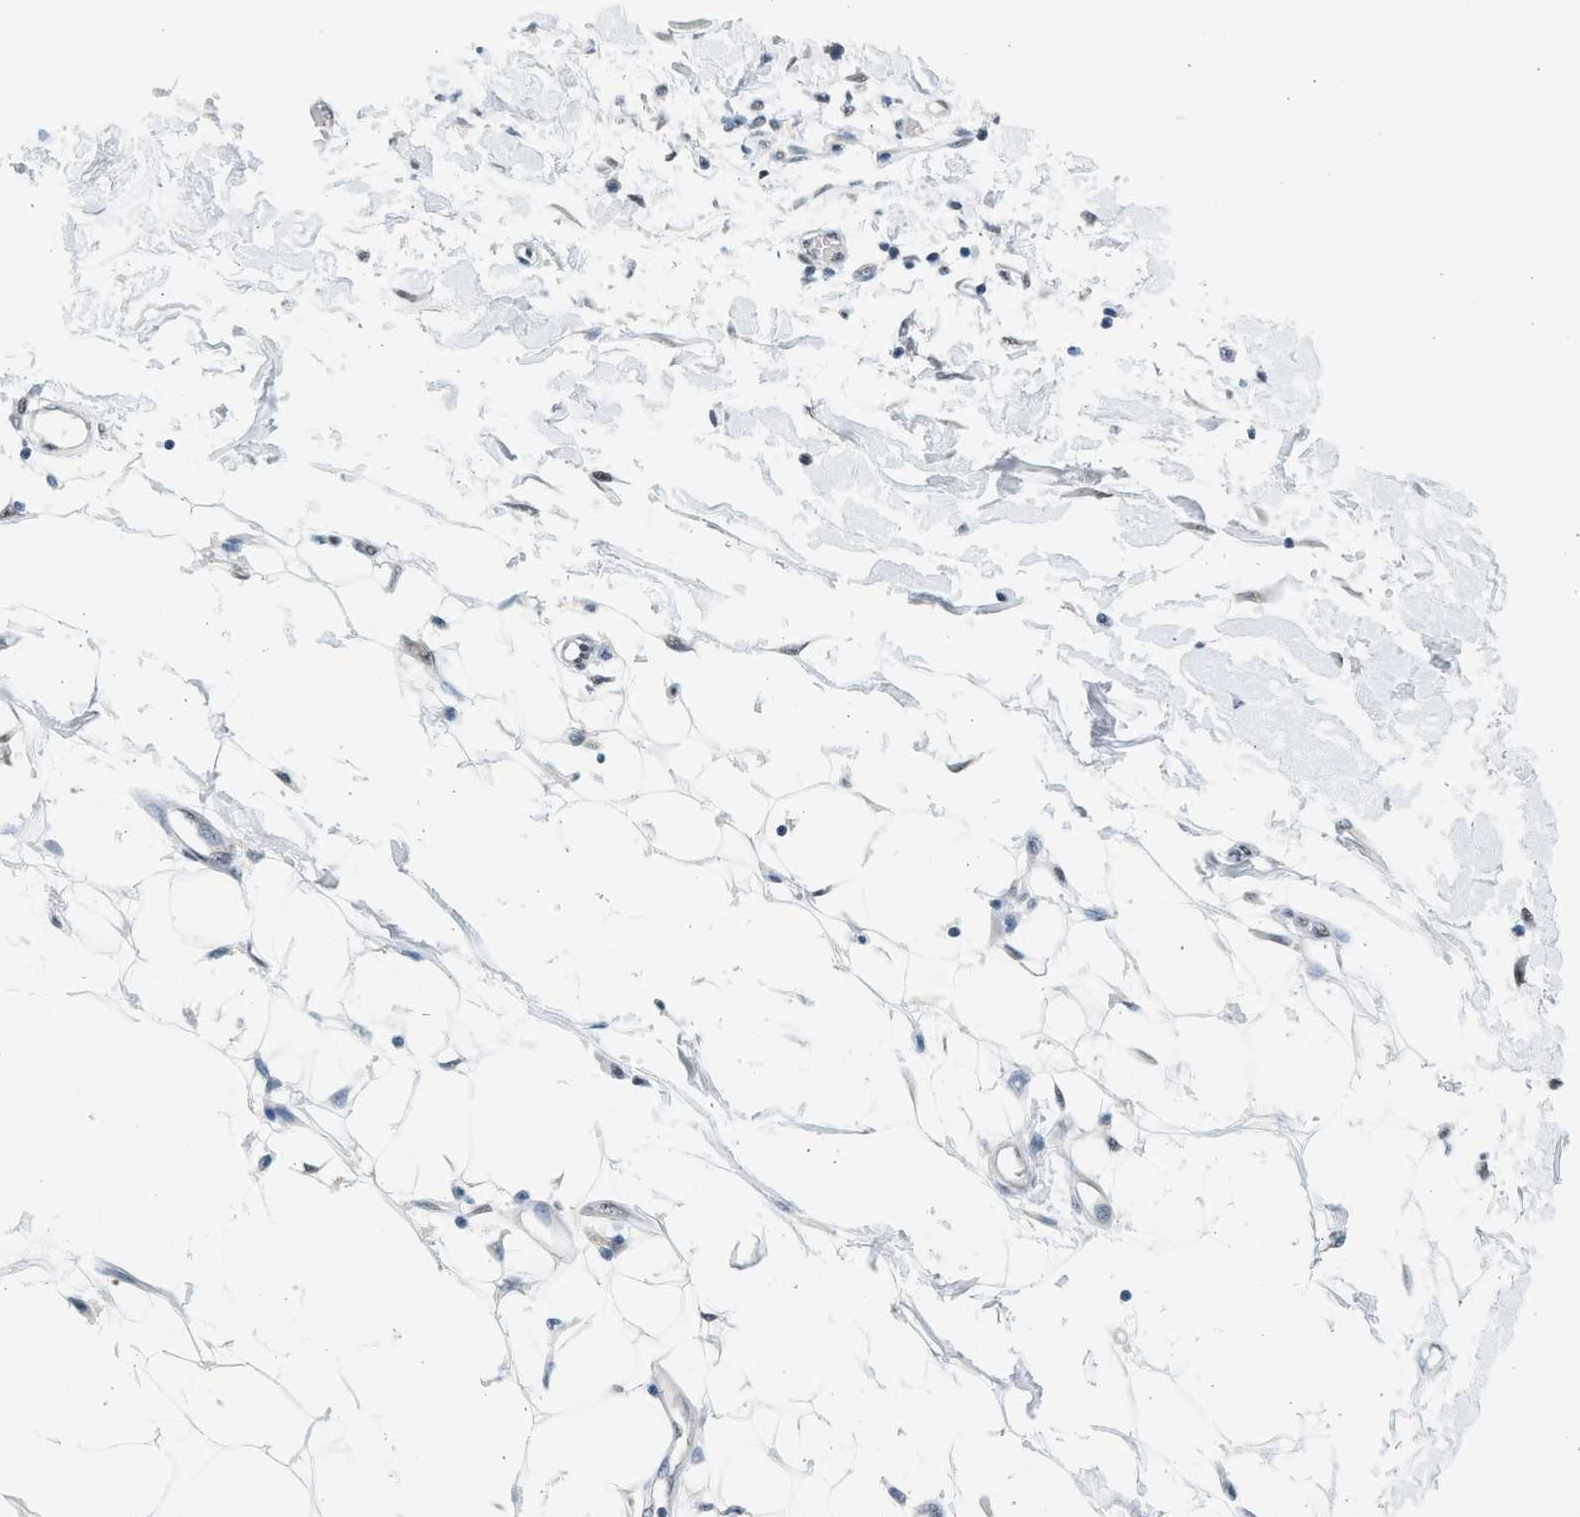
{"staining": {"intensity": "weak", "quantity": "25%-75%", "location": "nuclear"}, "tissue": "adipose tissue", "cell_type": "Adipocytes", "image_type": "normal", "snomed": [{"axis": "morphology", "description": "Normal tissue, NOS"}, {"axis": "morphology", "description": "Squamous cell carcinoma, NOS"}, {"axis": "topography", "description": "Skin"}, {"axis": "topography", "description": "Peripheral nerve tissue"}], "caption": "Adipocytes demonstrate low levels of weak nuclear expression in about 25%-75% of cells in normal adipose tissue.", "gene": "HIPK1", "patient": {"sex": "male", "age": 83}}